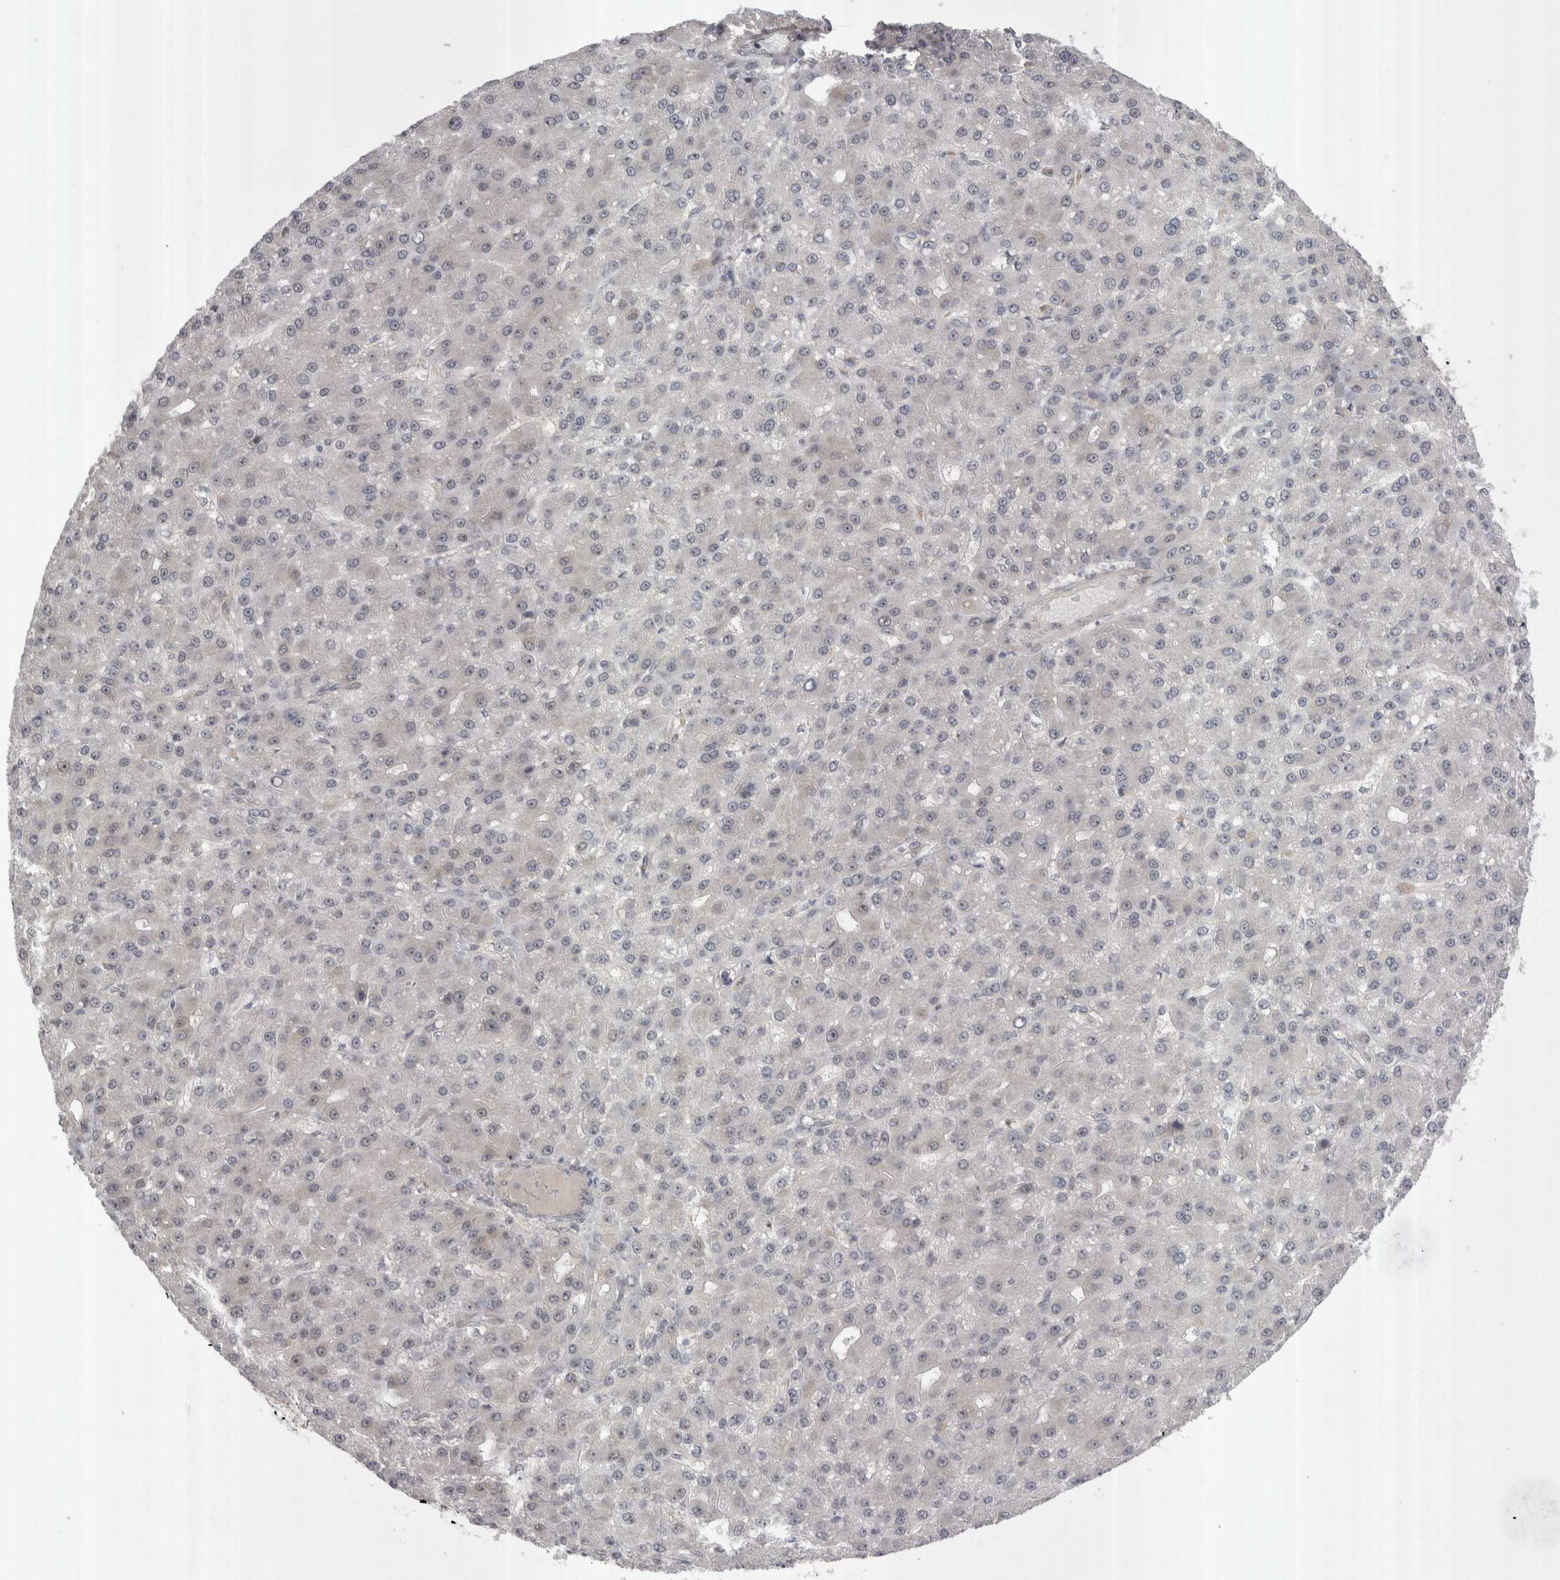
{"staining": {"intensity": "negative", "quantity": "none", "location": "none"}, "tissue": "liver cancer", "cell_type": "Tumor cells", "image_type": "cancer", "snomed": [{"axis": "morphology", "description": "Carcinoma, Hepatocellular, NOS"}, {"axis": "topography", "description": "Liver"}], "caption": "There is no significant positivity in tumor cells of liver hepatocellular carcinoma.", "gene": "EXOSC4", "patient": {"sex": "male", "age": 67}}